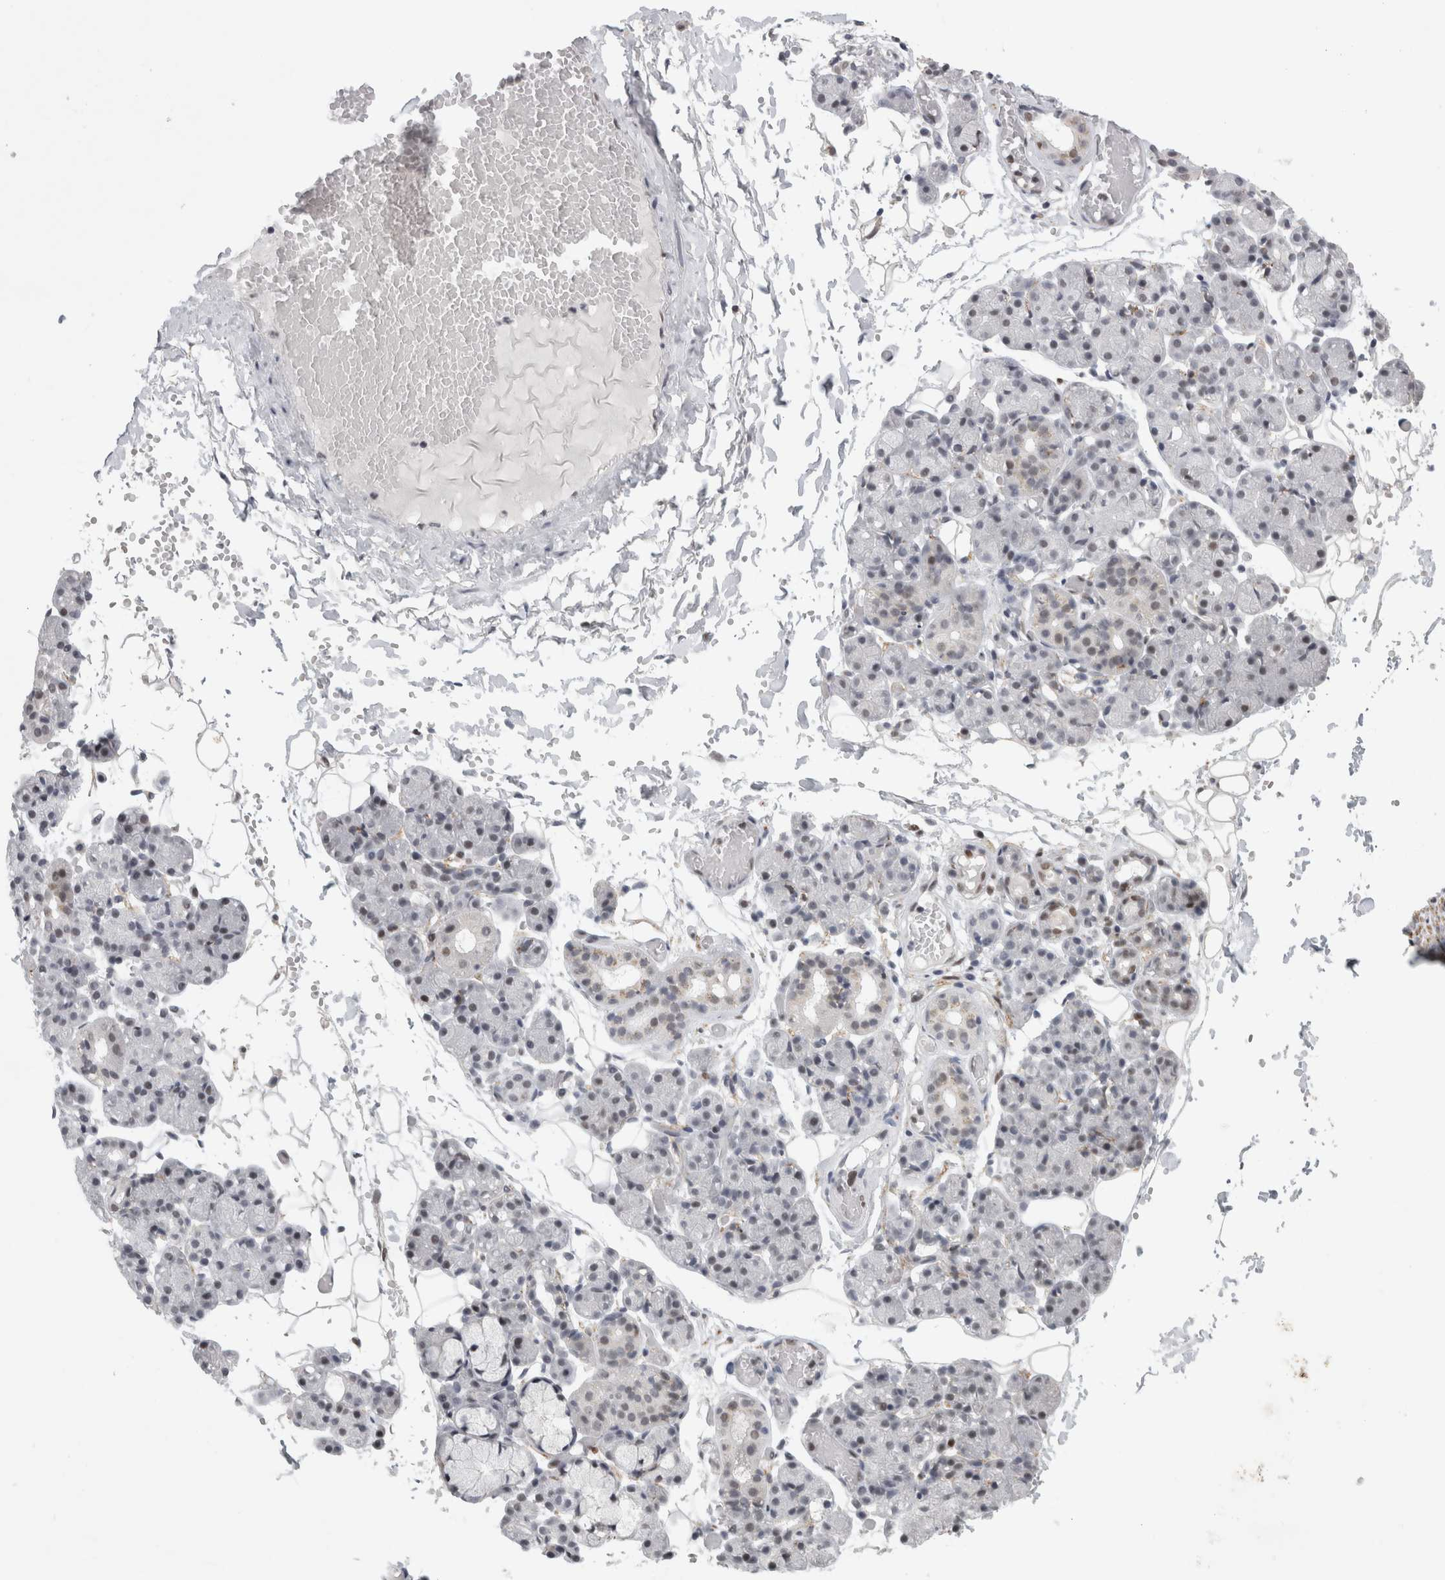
{"staining": {"intensity": "weak", "quantity": "<25%", "location": "nuclear"}, "tissue": "salivary gland", "cell_type": "Glandular cells", "image_type": "normal", "snomed": [{"axis": "morphology", "description": "Normal tissue, NOS"}, {"axis": "topography", "description": "Salivary gland"}], "caption": "High power microscopy histopathology image of an immunohistochemistry (IHC) micrograph of unremarkable salivary gland, revealing no significant expression in glandular cells. (Immunohistochemistry, brightfield microscopy, high magnification).", "gene": "SRARP", "patient": {"sex": "male", "age": 63}}